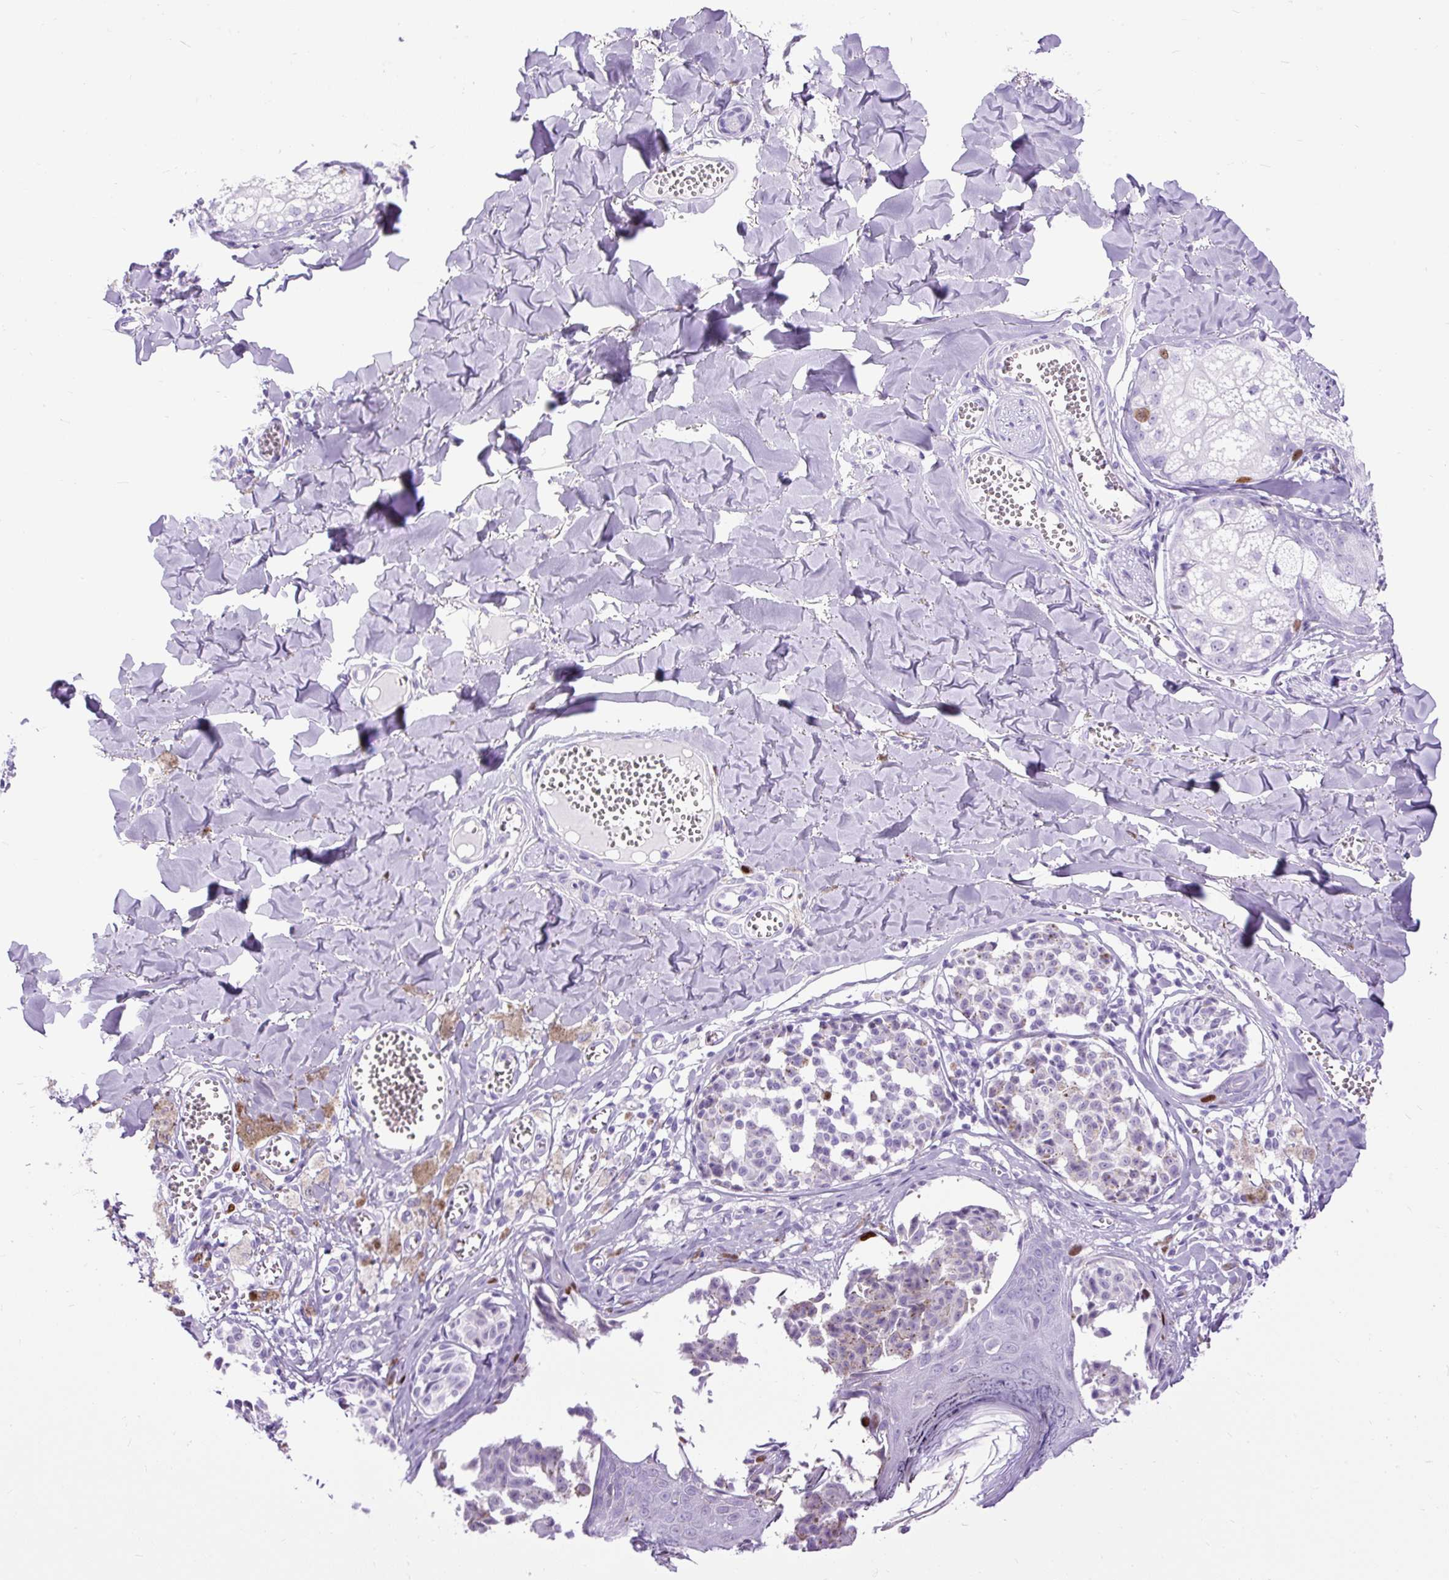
{"staining": {"intensity": "strong", "quantity": "<25%", "location": "nuclear"}, "tissue": "melanoma", "cell_type": "Tumor cells", "image_type": "cancer", "snomed": [{"axis": "morphology", "description": "Malignant melanoma, NOS"}, {"axis": "topography", "description": "Skin"}], "caption": "Immunohistochemistry (IHC) staining of melanoma, which demonstrates medium levels of strong nuclear positivity in about <25% of tumor cells indicating strong nuclear protein positivity. The staining was performed using DAB (3,3'-diaminobenzidine) (brown) for protein detection and nuclei were counterstained in hematoxylin (blue).", "gene": "RACGAP1", "patient": {"sex": "female", "age": 43}}